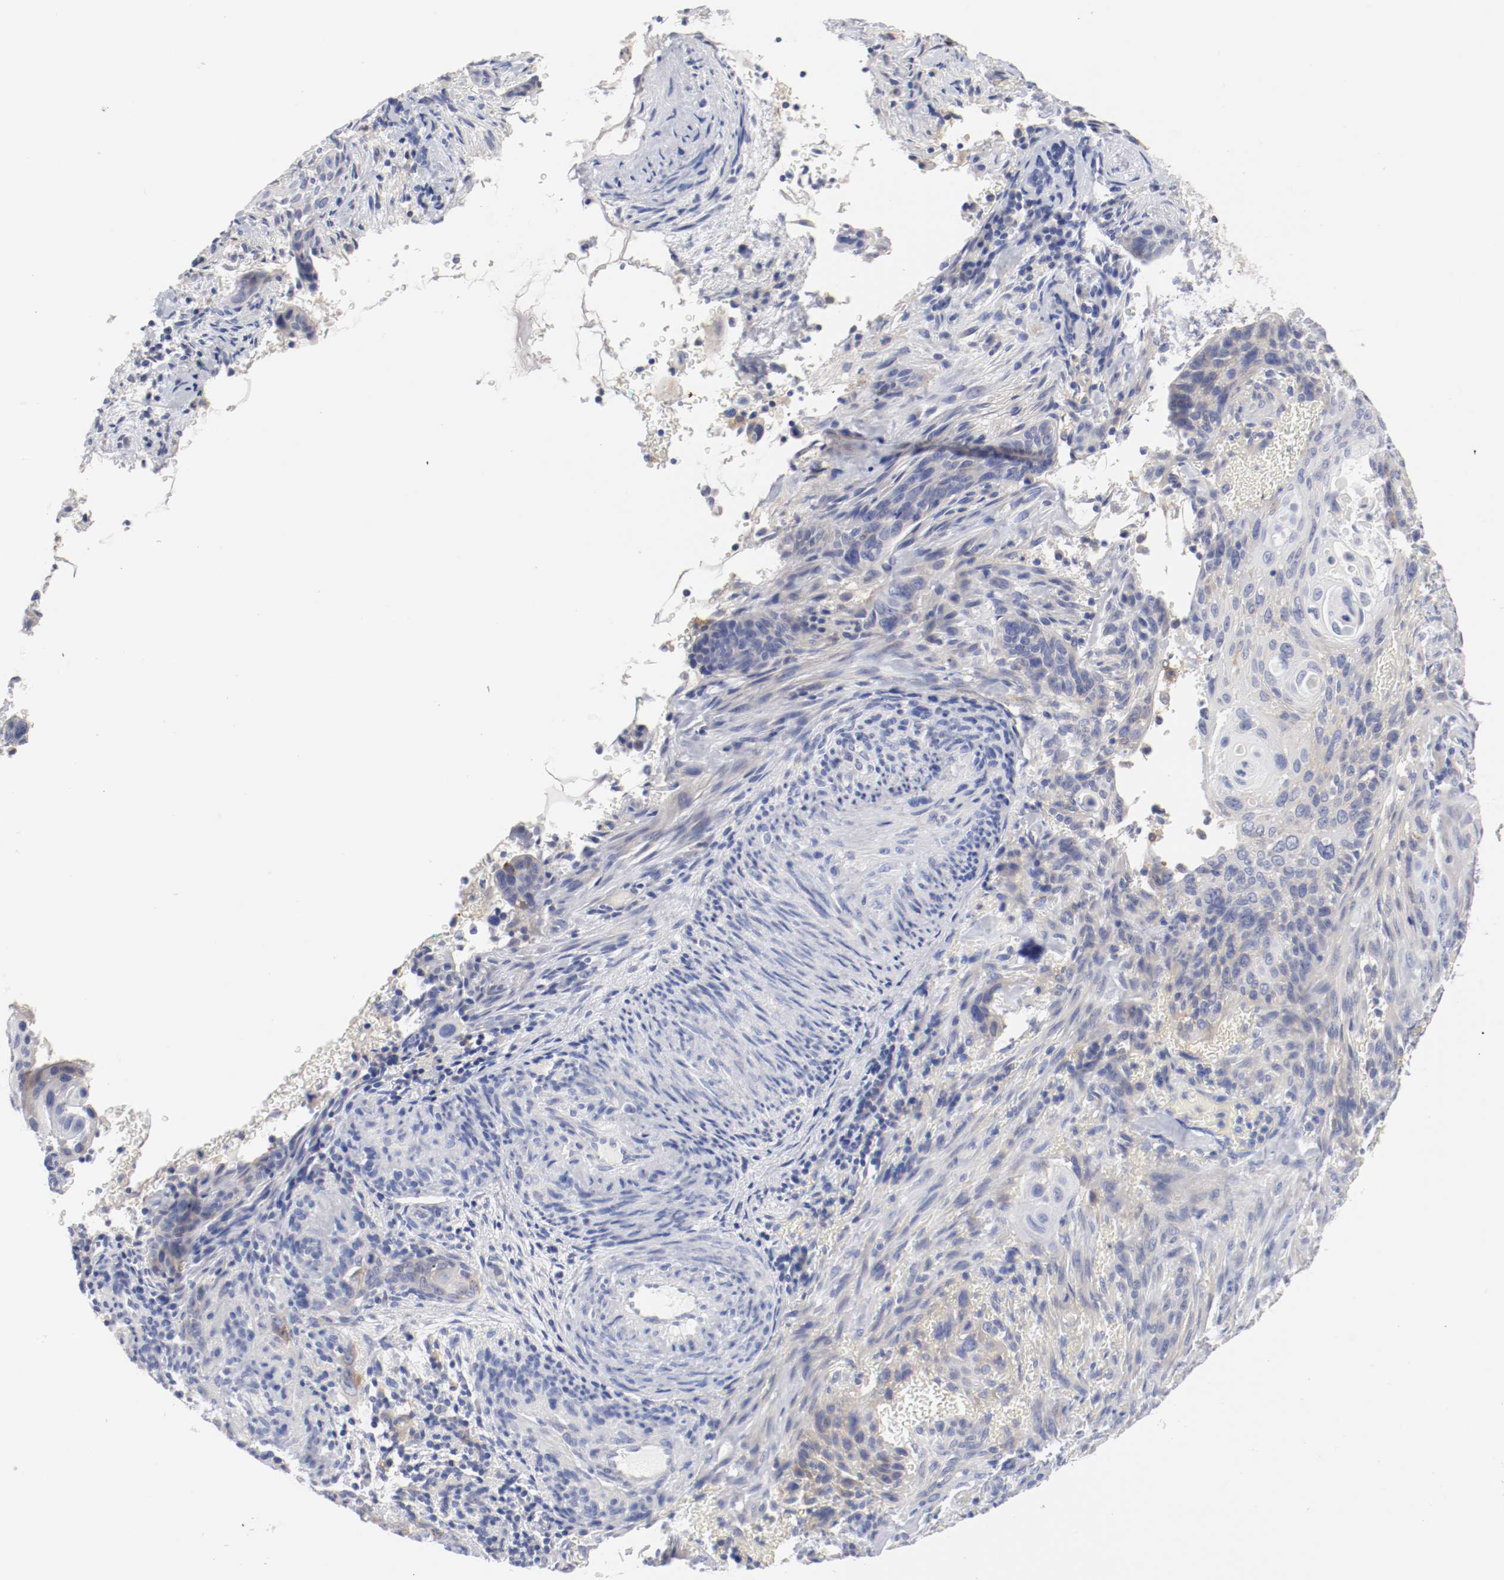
{"staining": {"intensity": "weak", "quantity": "25%-75%", "location": "cytoplasmic/membranous"}, "tissue": "cervical cancer", "cell_type": "Tumor cells", "image_type": "cancer", "snomed": [{"axis": "morphology", "description": "Squamous cell carcinoma, NOS"}, {"axis": "topography", "description": "Cervix"}], "caption": "Tumor cells demonstrate low levels of weak cytoplasmic/membranous staining in approximately 25%-75% of cells in cervical squamous cell carcinoma.", "gene": "FGFBP1", "patient": {"sex": "female", "age": 33}}